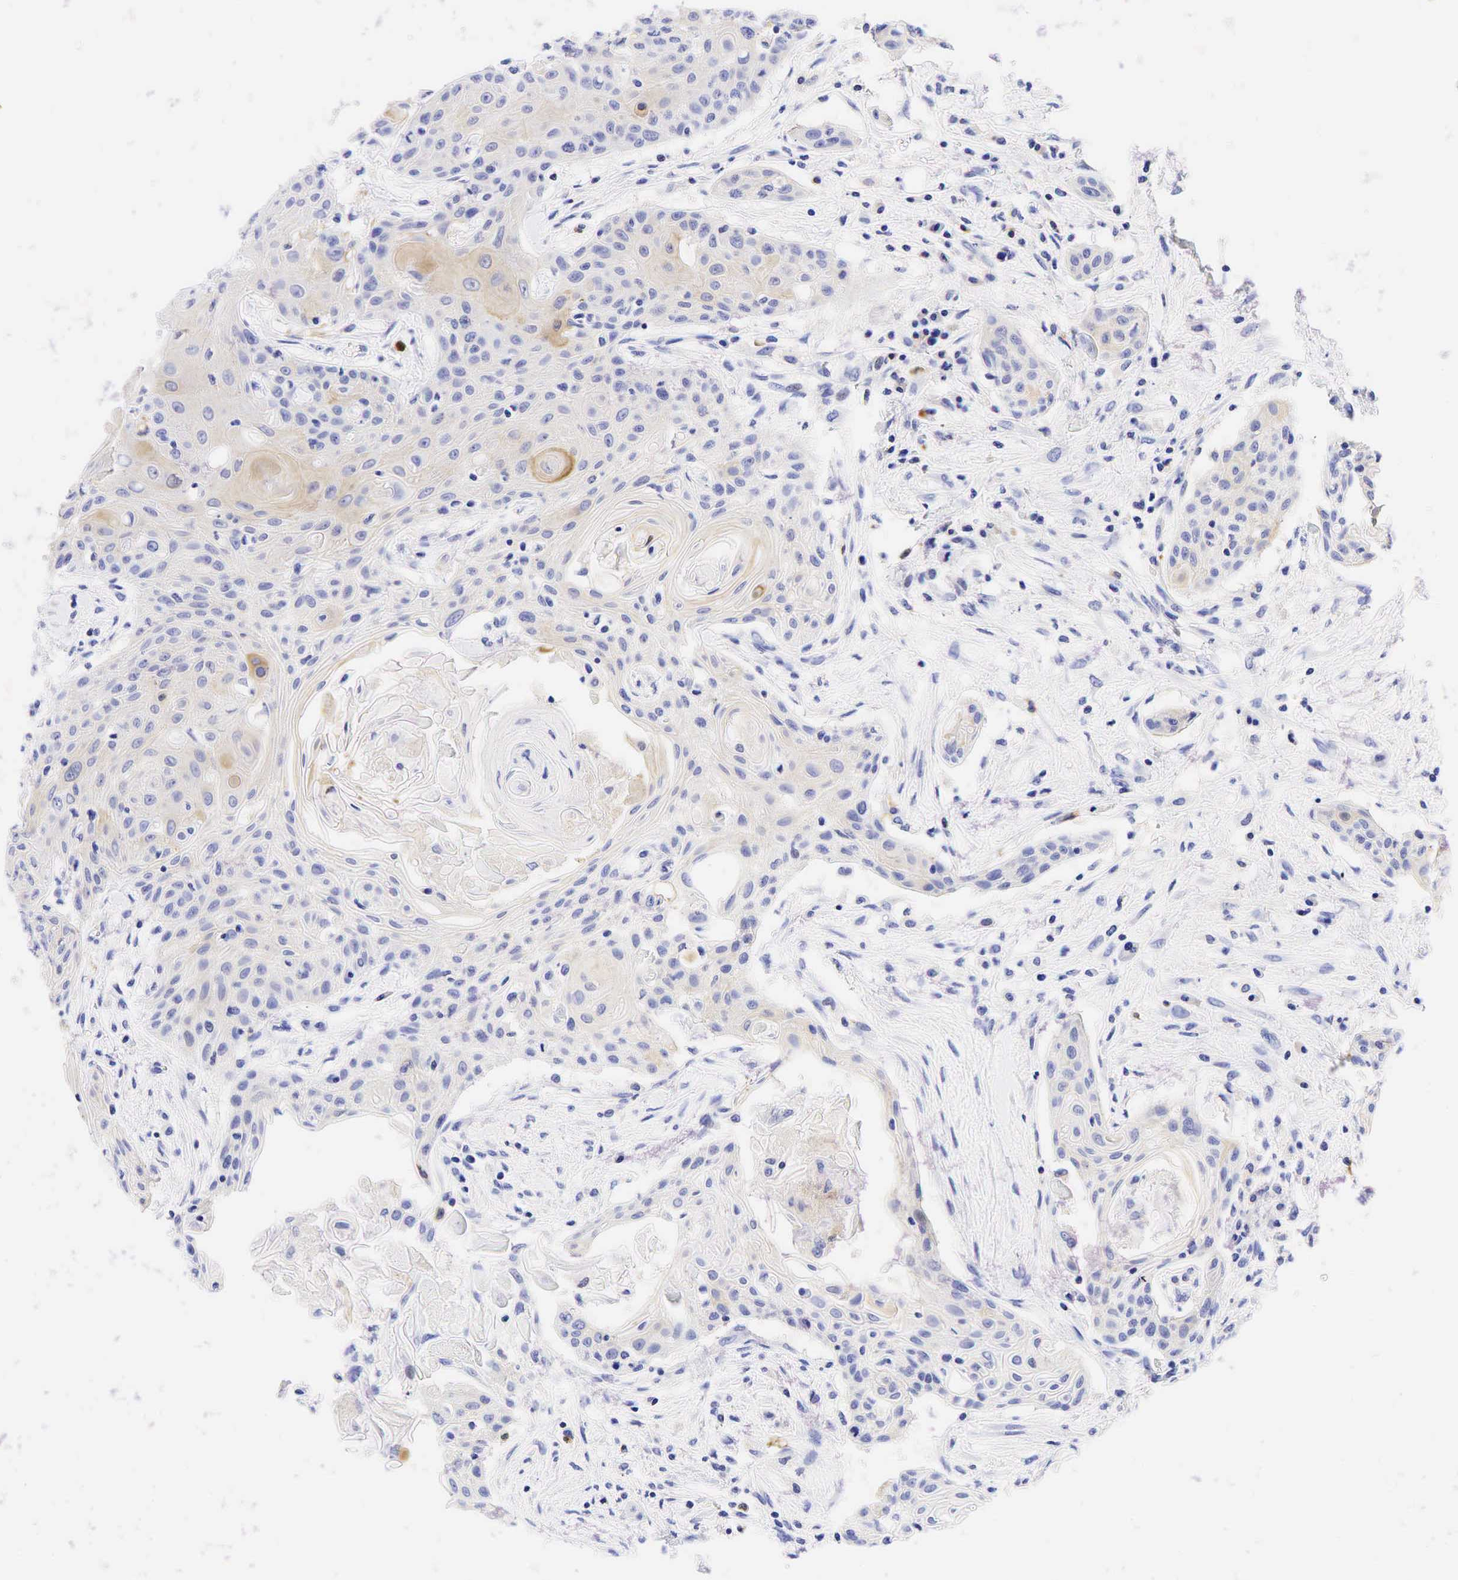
{"staining": {"intensity": "weak", "quantity": "<25%", "location": "cytoplasmic/membranous"}, "tissue": "head and neck cancer", "cell_type": "Tumor cells", "image_type": "cancer", "snomed": [{"axis": "morphology", "description": "Squamous cell carcinoma, NOS"}, {"axis": "morphology", "description": "Squamous cell carcinoma, metastatic, NOS"}, {"axis": "topography", "description": "Lymph node"}, {"axis": "topography", "description": "Salivary gland"}, {"axis": "topography", "description": "Head-Neck"}], "caption": "High power microscopy histopathology image of an immunohistochemistry micrograph of head and neck metastatic squamous cell carcinoma, revealing no significant expression in tumor cells.", "gene": "TNFRSF8", "patient": {"sex": "female", "age": 74}}